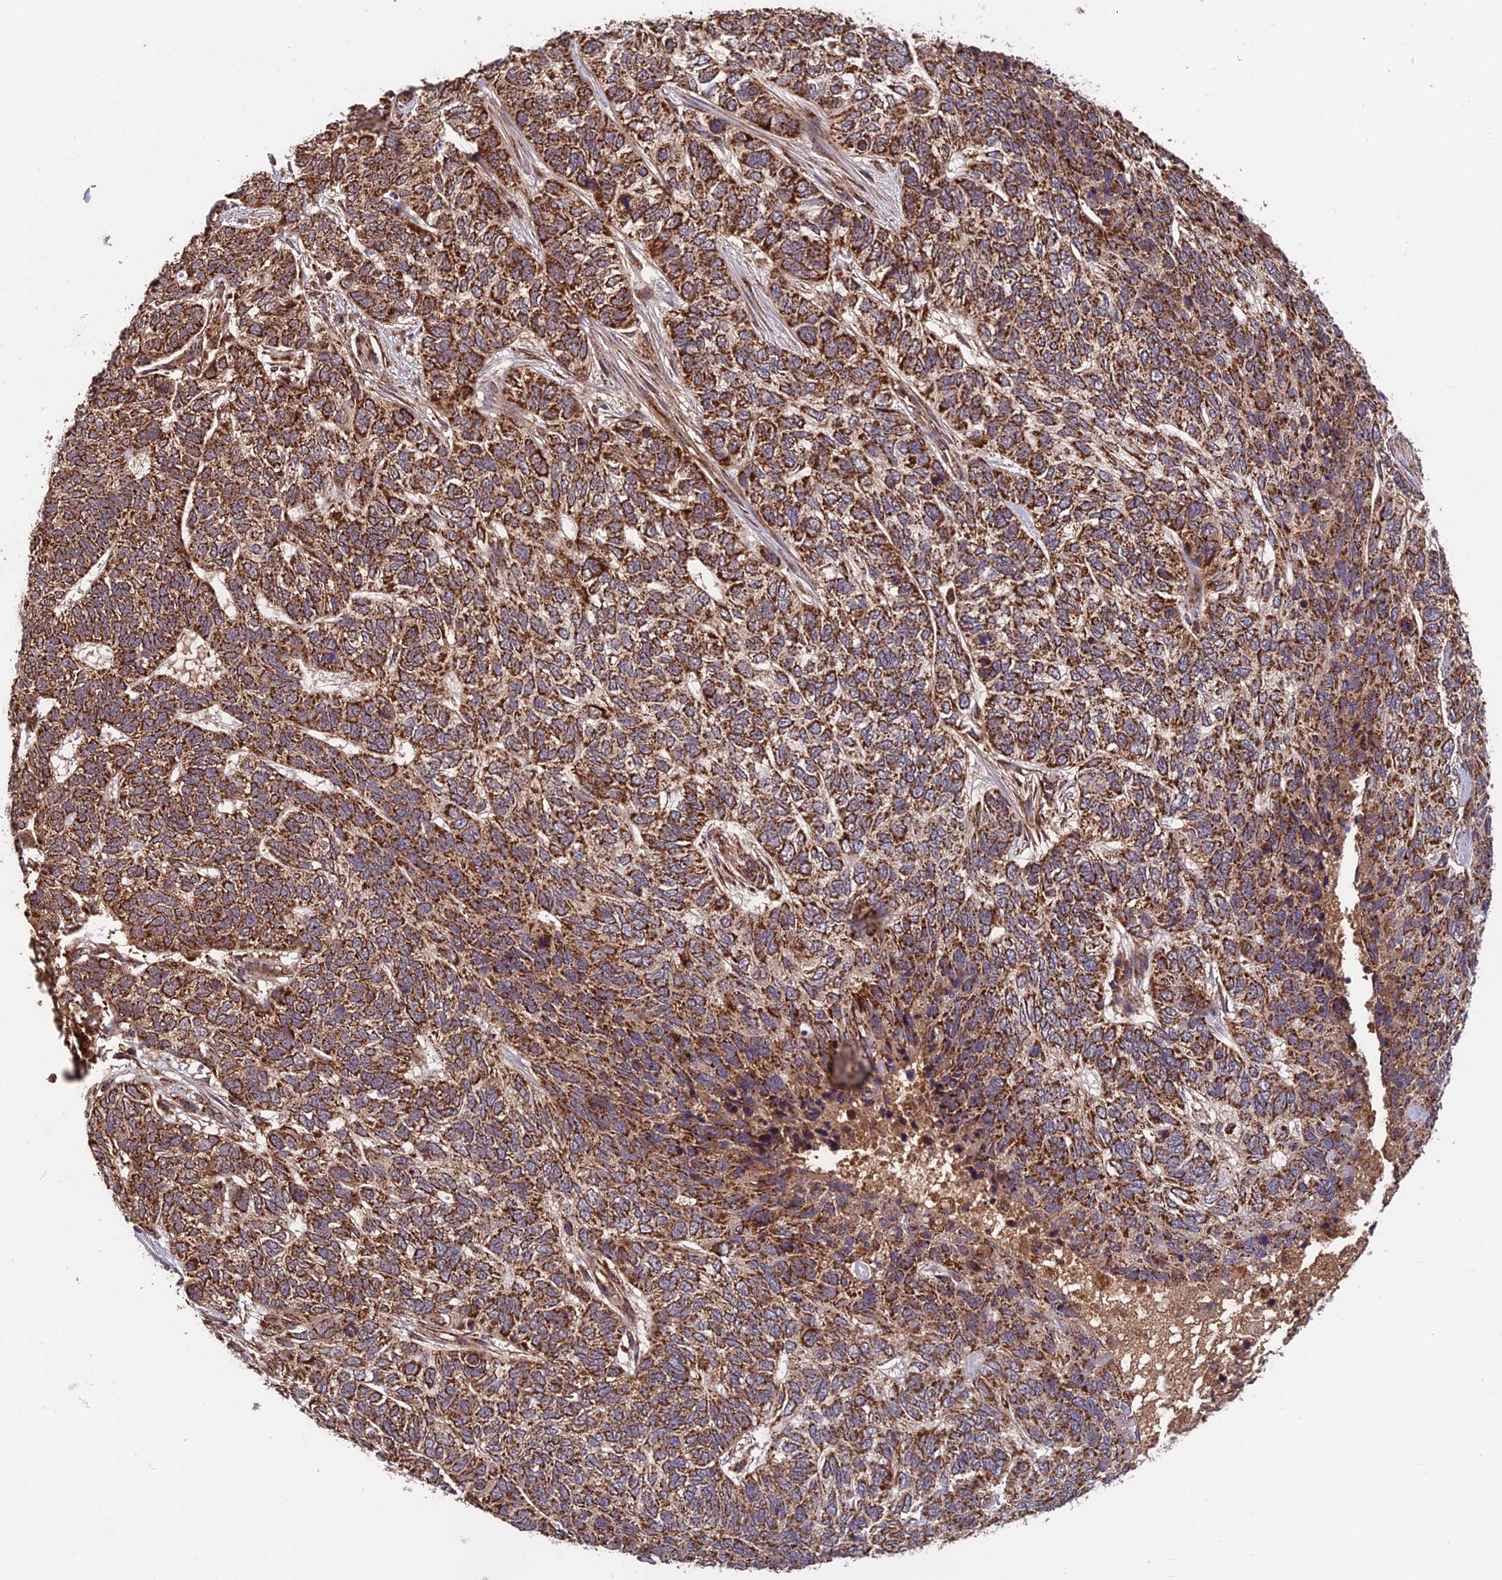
{"staining": {"intensity": "strong", "quantity": ">75%", "location": "cytoplasmic/membranous"}, "tissue": "skin cancer", "cell_type": "Tumor cells", "image_type": "cancer", "snomed": [{"axis": "morphology", "description": "Basal cell carcinoma"}, {"axis": "topography", "description": "Skin"}], "caption": "An immunohistochemistry micrograph of neoplastic tissue is shown. Protein staining in brown shows strong cytoplasmic/membranous positivity in skin cancer (basal cell carcinoma) within tumor cells. (Stains: DAB in brown, nuclei in blue, Microscopy: brightfield microscopy at high magnification).", "gene": "CCDC15", "patient": {"sex": "female", "age": 65}}